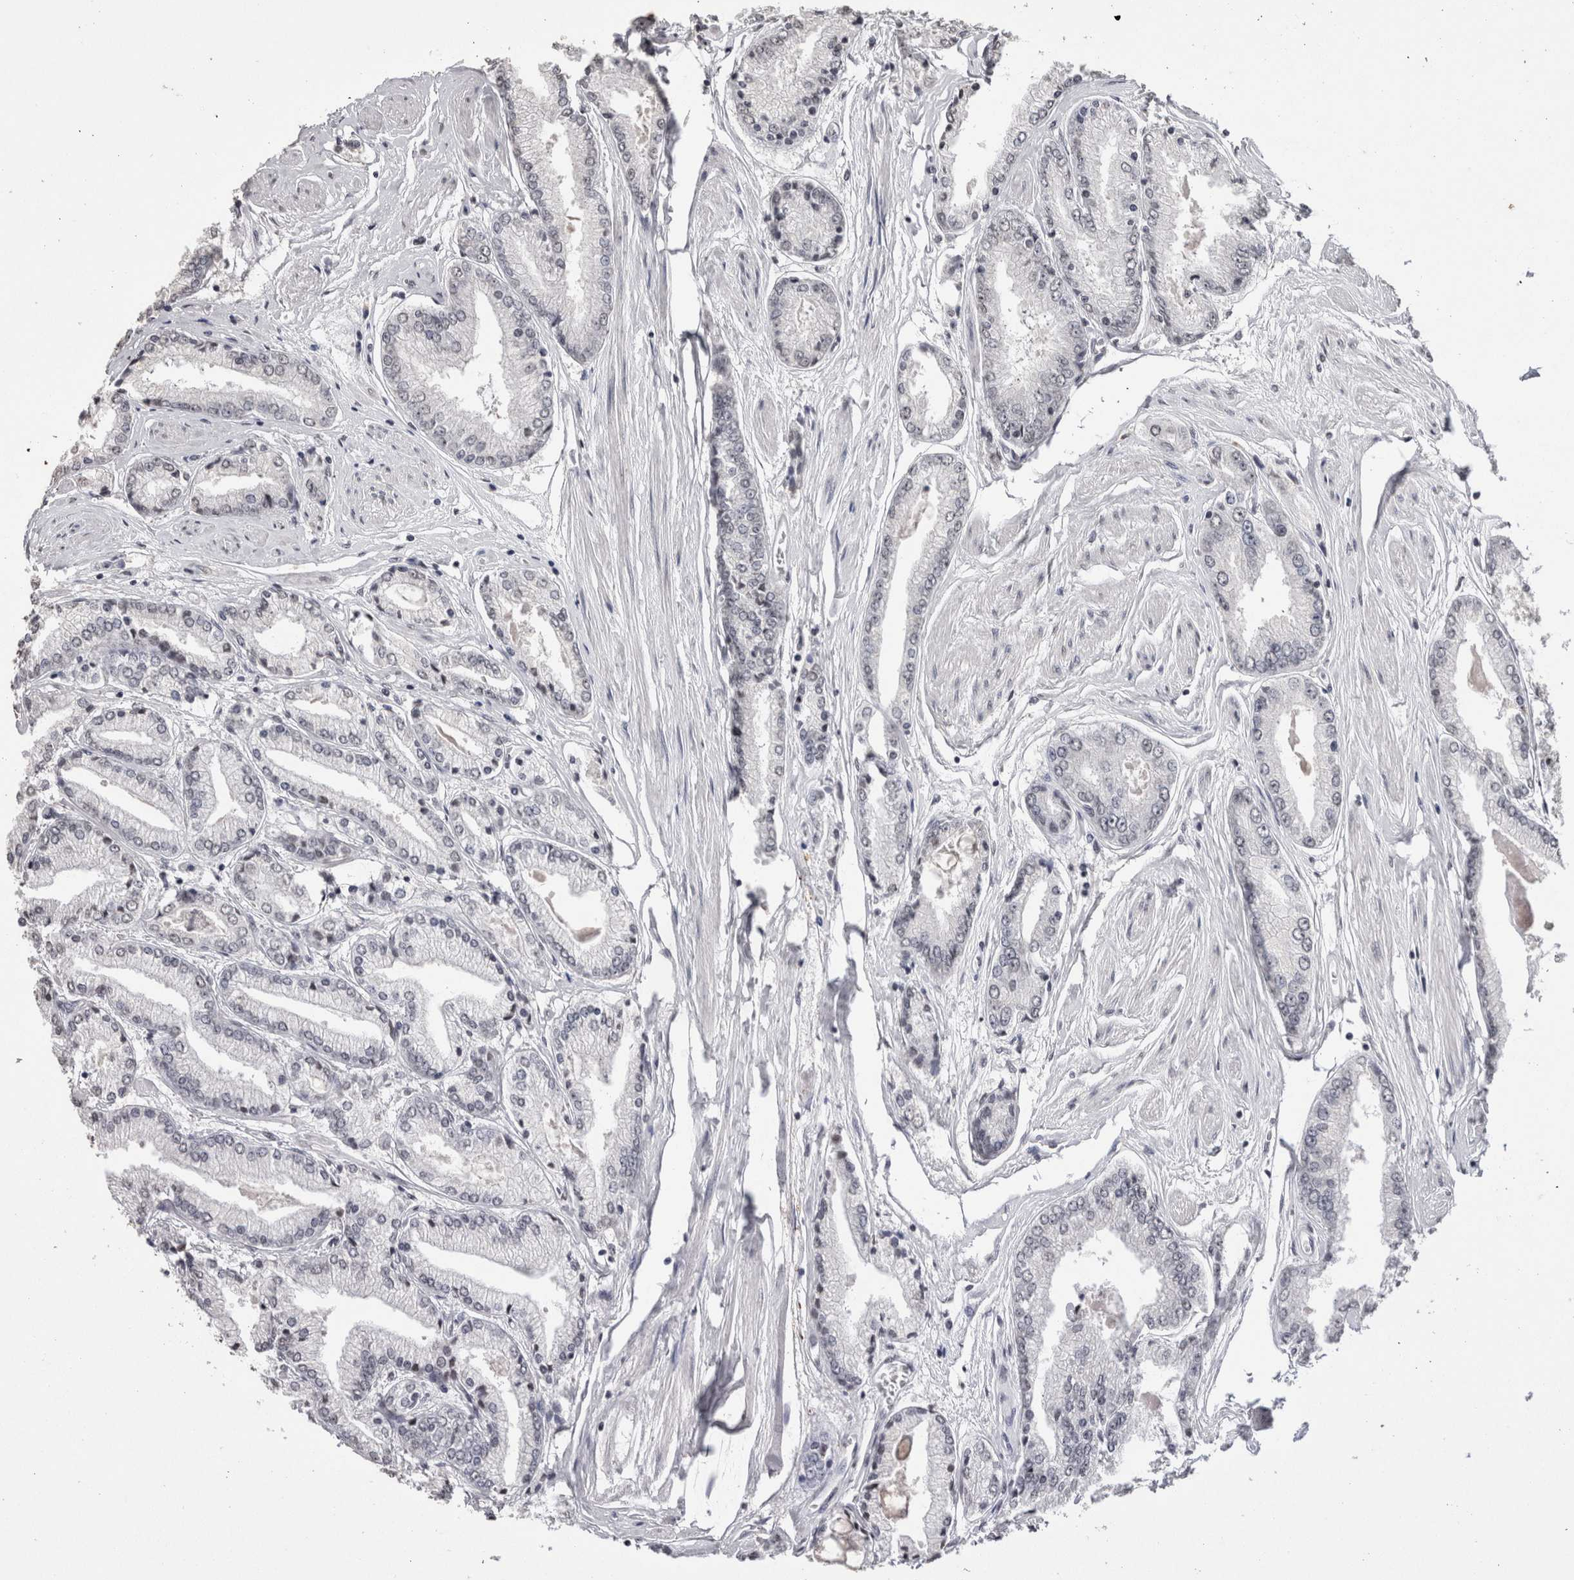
{"staining": {"intensity": "negative", "quantity": "none", "location": "none"}, "tissue": "prostate cancer", "cell_type": "Tumor cells", "image_type": "cancer", "snomed": [{"axis": "morphology", "description": "Adenocarcinoma, High grade"}, {"axis": "topography", "description": "Prostate"}], "caption": "A histopathology image of prostate cancer (high-grade adenocarcinoma) stained for a protein exhibits no brown staining in tumor cells.", "gene": "SMC1A", "patient": {"sex": "male", "age": 59}}